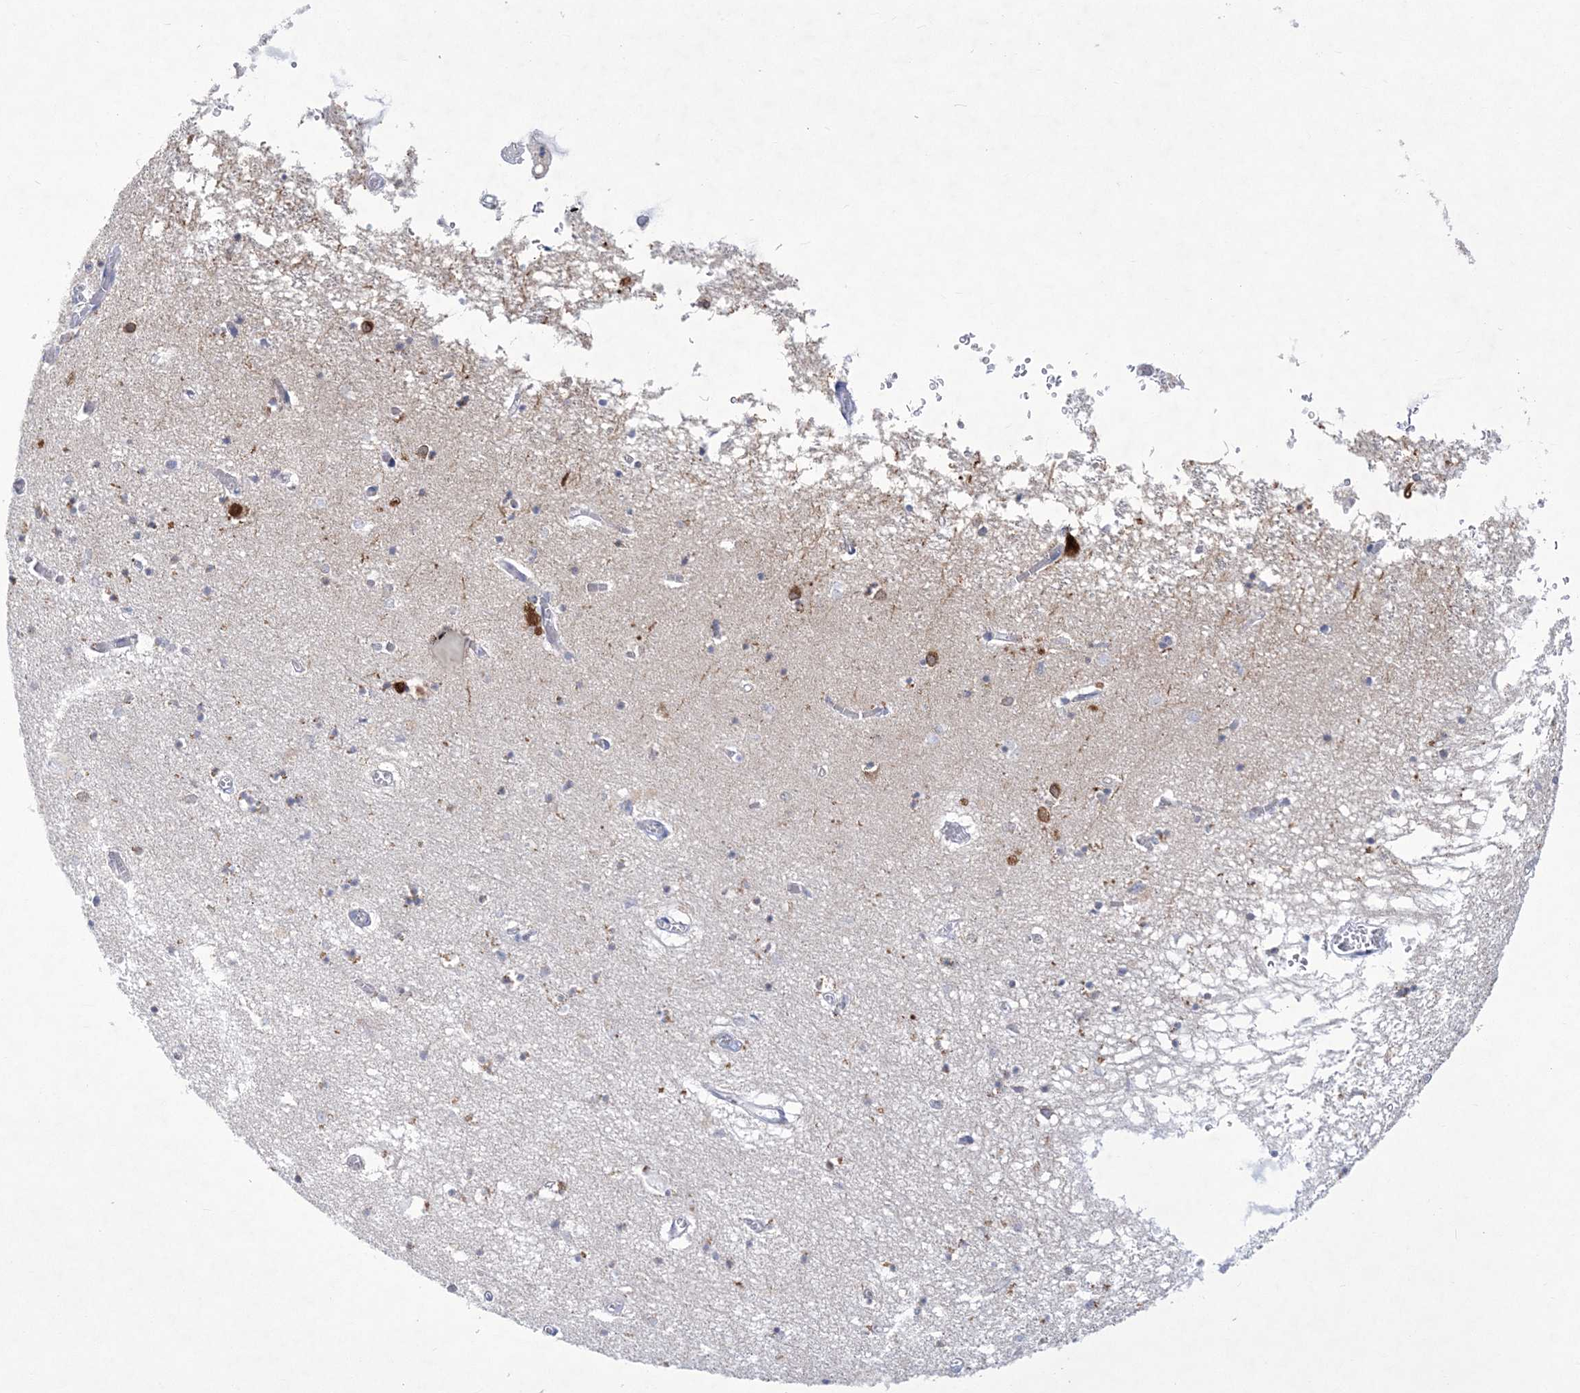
{"staining": {"intensity": "moderate", "quantity": "<25%", "location": "cytoplasmic/membranous"}, "tissue": "hippocampus", "cell_type": "Glial cells", "image_type": "normal", "snomed": [{"axis": "morphology", "description": "Normal tissue, NOS"}, {"axis": "topography", "description": "Hippocampus"}], "caption": "Protein staining shows moderate cytoplasmic/membranous positivity in approximately <25% of glial cells in unremarkable hippocampus.", "gene": "WDR27", "patient": {"sex": "male", "age": 70}}